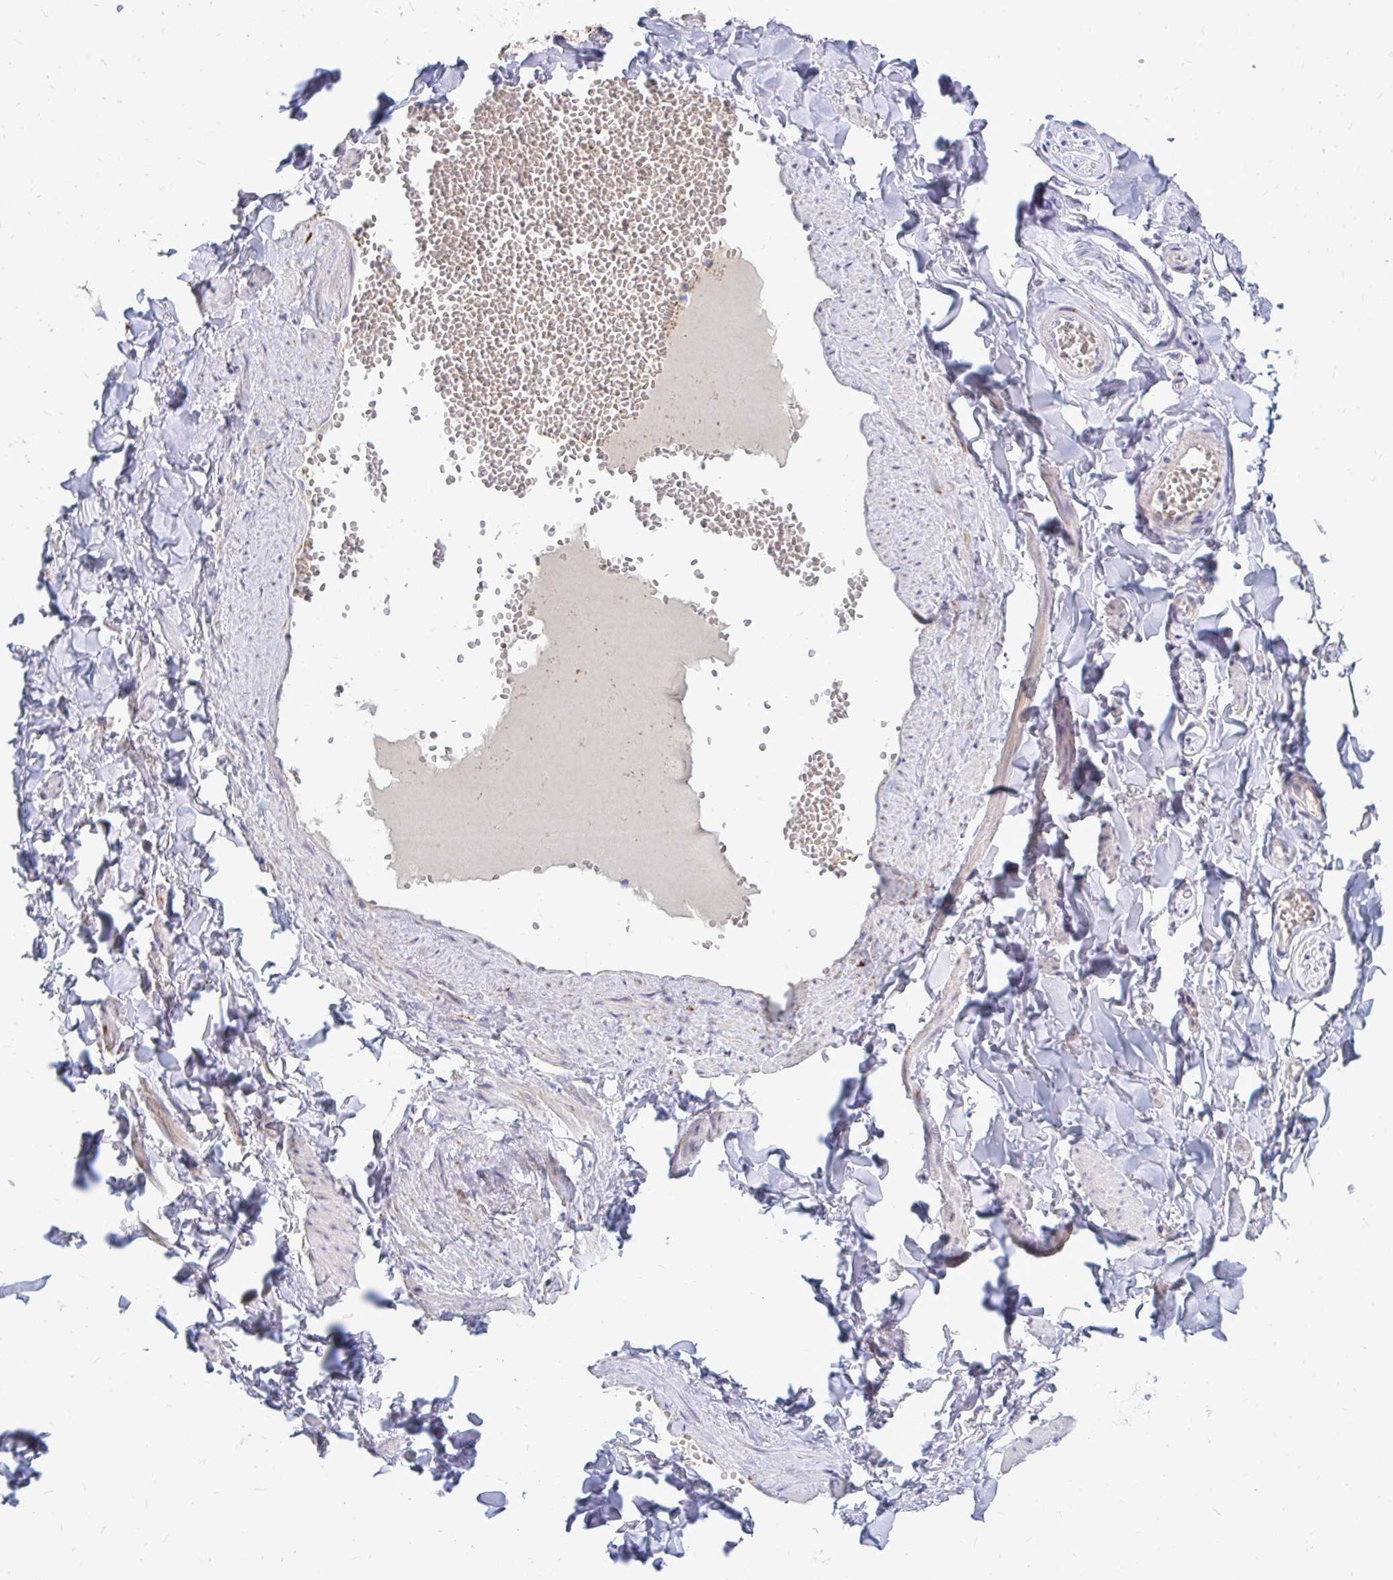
{"staining": {"intensity": "negative", "quantity": "none", "location": "none"}, "tissue": "adipose tissue", "cell_type": "Adipocytes", "image_type": "normal", "snomed": [{"axis": "morphology", "description": "Normal tissue, NOS"}, {"axis": "topography", "description": "Vulva"}, {"axis": "topography", "description": "Peripheral nerve tissue"}], "caption": "DAB immunohistochemical staining of normal human adipose tissue shows no significant expression in adipocytes.", "gene": "OR10R2", "patient": {"sex": "female", "age": 66}}